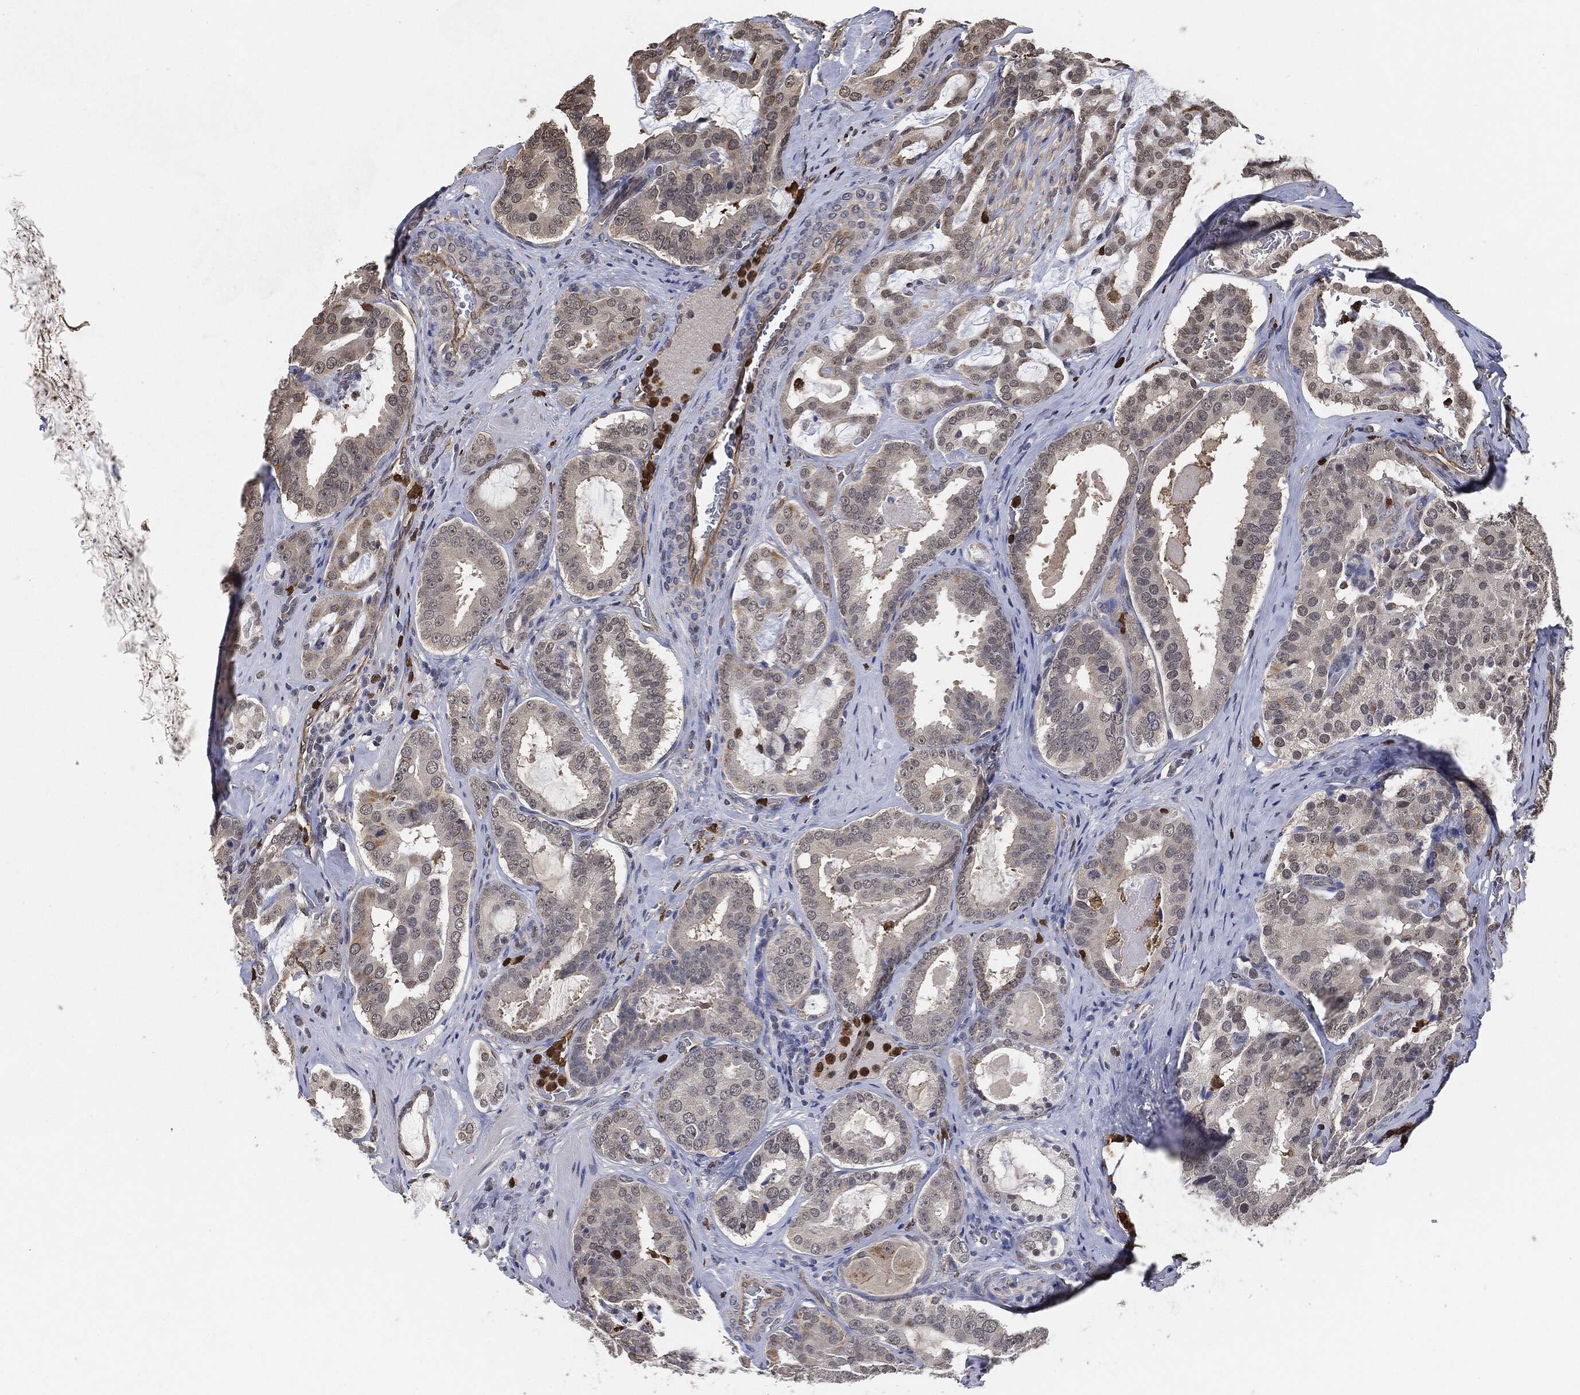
{"staining": {"intensity": "negative", "quantity": "none", "location": "none"}, "tissue": "prostate cancer", "cell_type": "Tumor cells", "image_type": "cancer", "snomed": [{"axis": "morphology", "description": "Adenocarcinoma, NOS"}, {"axis": "topography", "description": "Prostate"}], "caption": "There is no significant staining in tumor cells of prostate cancer (adenocarcinoma).", "gene": "S100A9", "patient": {"sex": "male", "age": 67}}